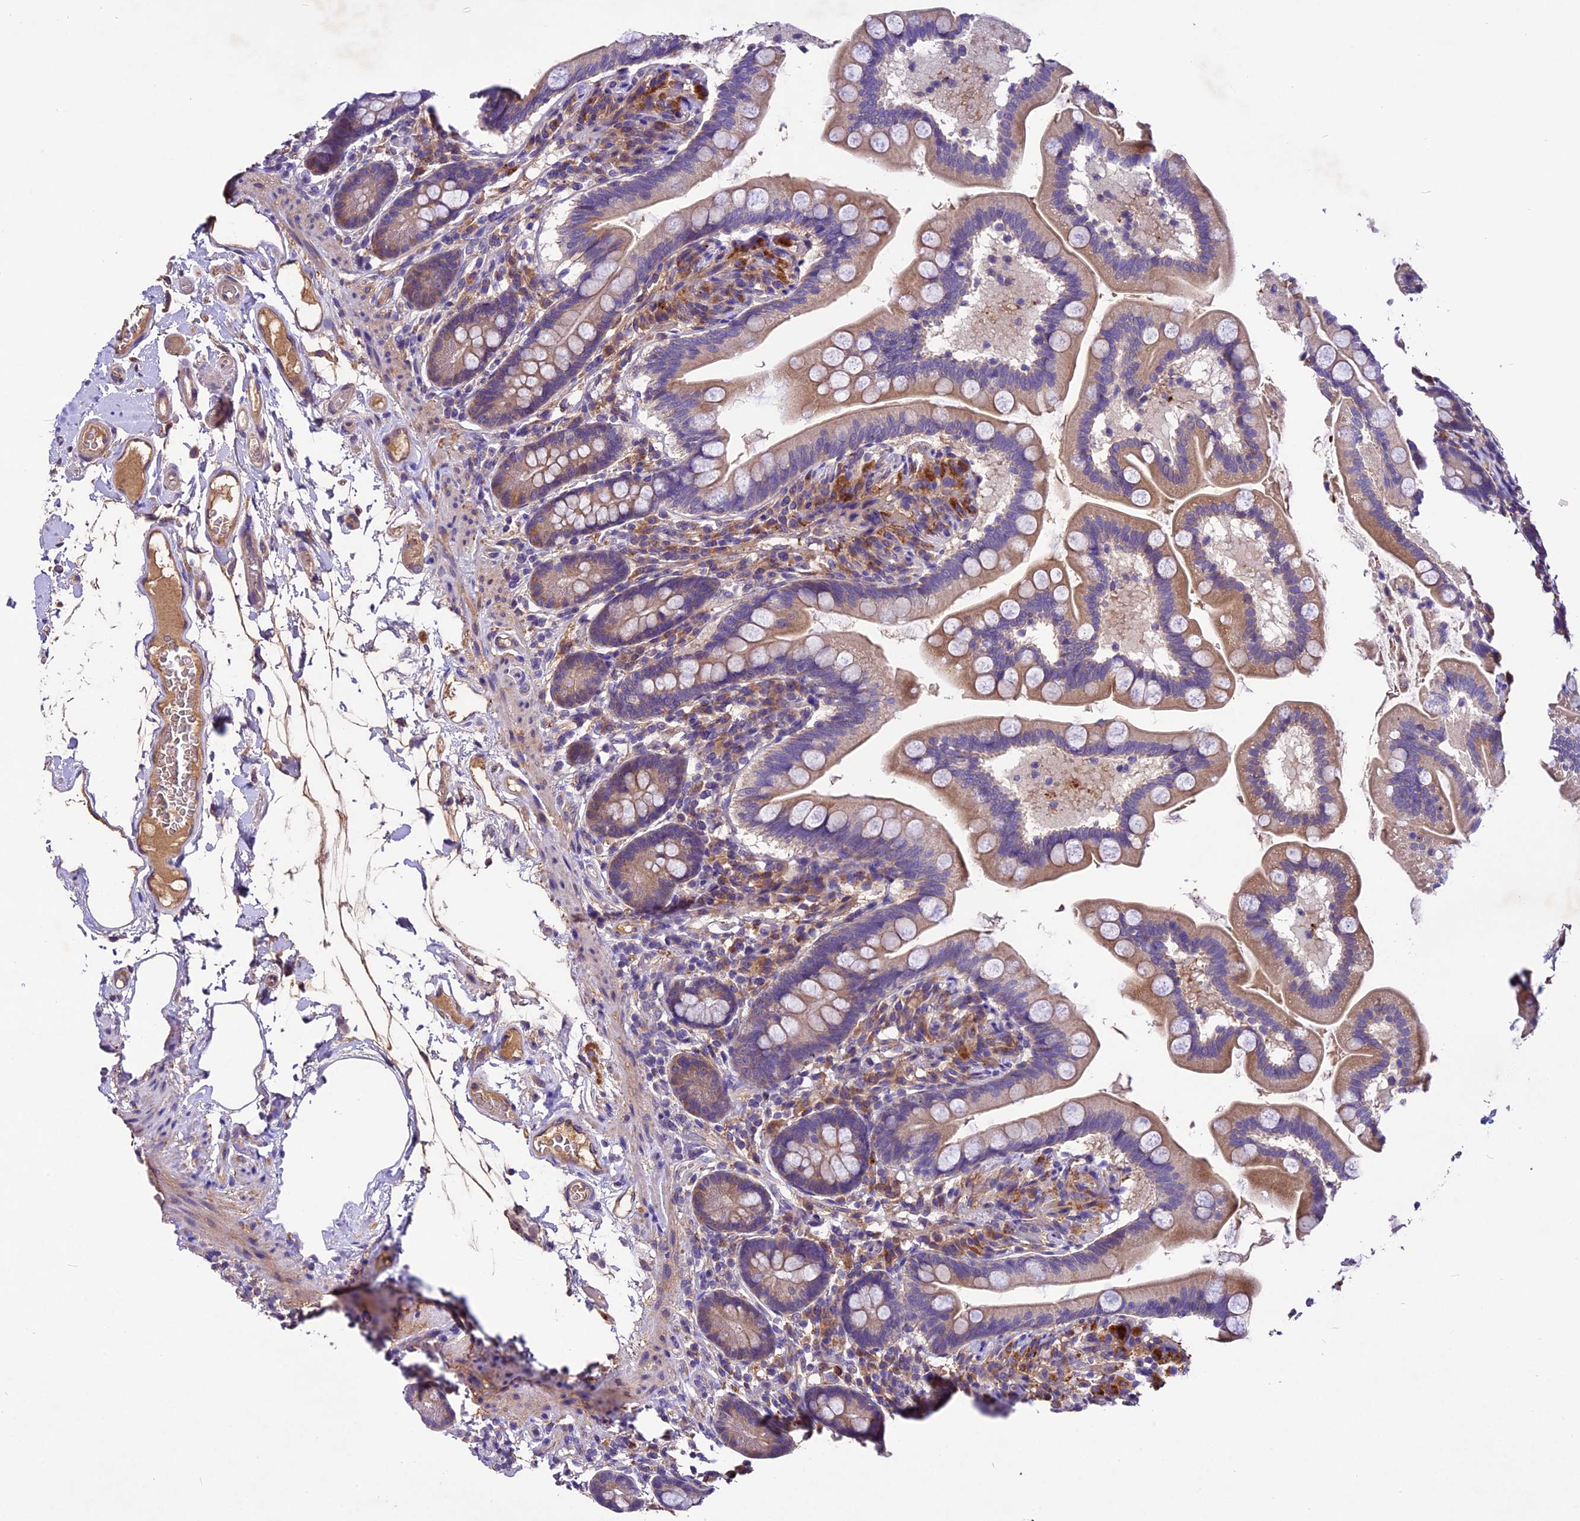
{"staining": {"intensity": "weak", "quantity": "25%-75%", "location": "cytoplasmic/membranous"}, "tissue": "small intestine", "cell_type": "Glandular cells", "image_type": "normal", "snomed": [{"axis": "morphology", "description": "Normal tissue, NOS"}, {"axis": "topography", "description": "Small intestine"}], "caption": "Immunohistochemistry (IHC) staining of benign small intestine, which displays low levels of weak cytoplasmic/membranous positivity in approximately 25%-75% of glandular cells indicating weak cytoplasmic/membranous protein positivity. The staining was performed using DAB (brown) for protein detection and nuclei were counterstained in hematoxylin (blue).", "gene": "CILP2", "patient": {"sex": "female", "age": 64}}